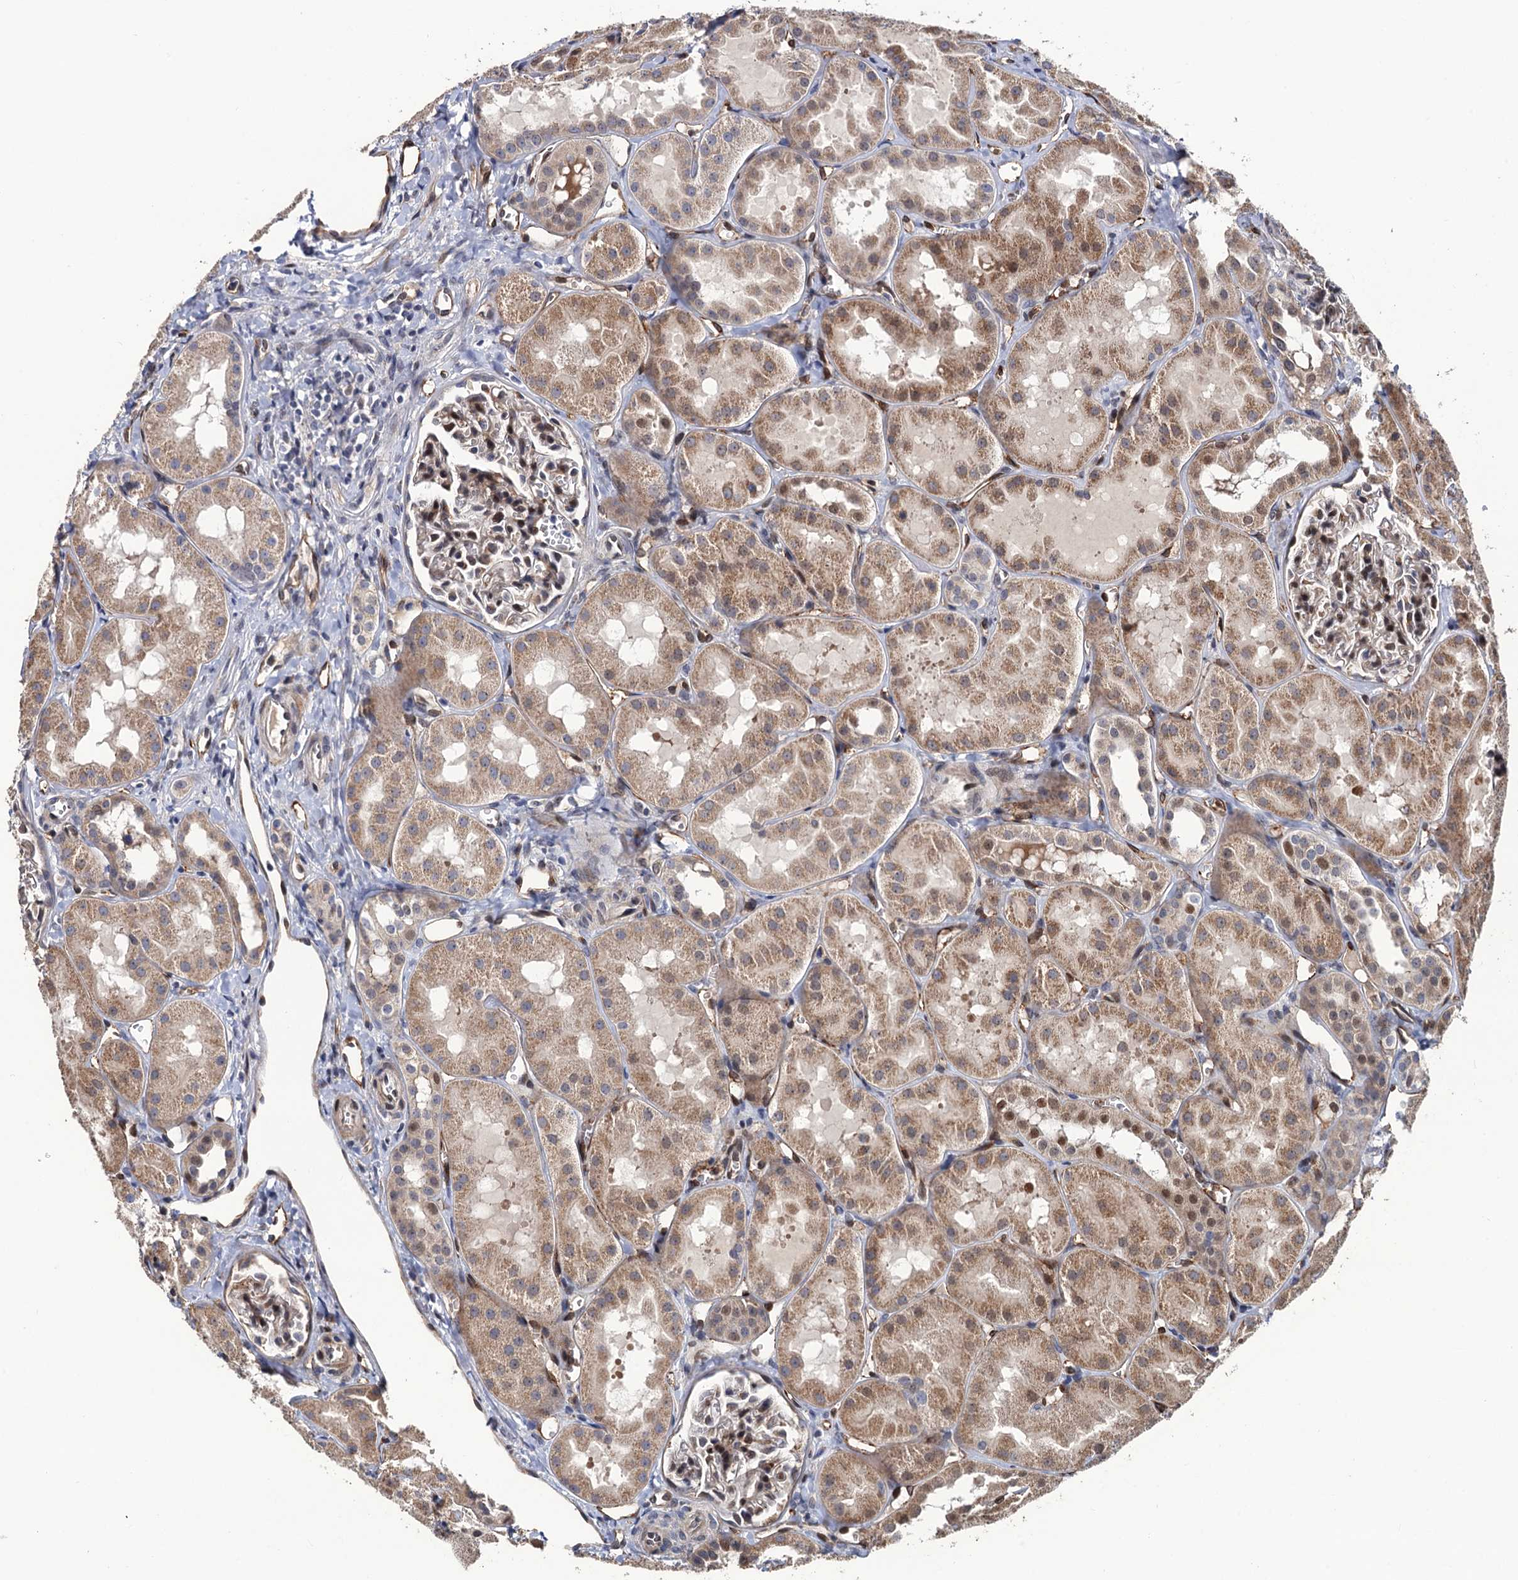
{"staining": {"intensity": "moderate", "quantity": "25%-75%", "location": "nuclear"}, "tissue": "kidney", "cell_type": "Cells in glomeruli", "image_type": "normal", "snomed": [{"axis": "morphology", "description": "Normal tissue, NOS"}, {"axis": "topography", "description": "Kidney"}, {"axis": "topography", "description": "Urinary bladder"}], "caption": "Protein expression analysis of benign kidney demonstrates moderate nuclear staining in approximately 25%-75% of cells in glomeruli.", "gene": "LRRC63", "patient": {"sex": "male", "age": 16}}